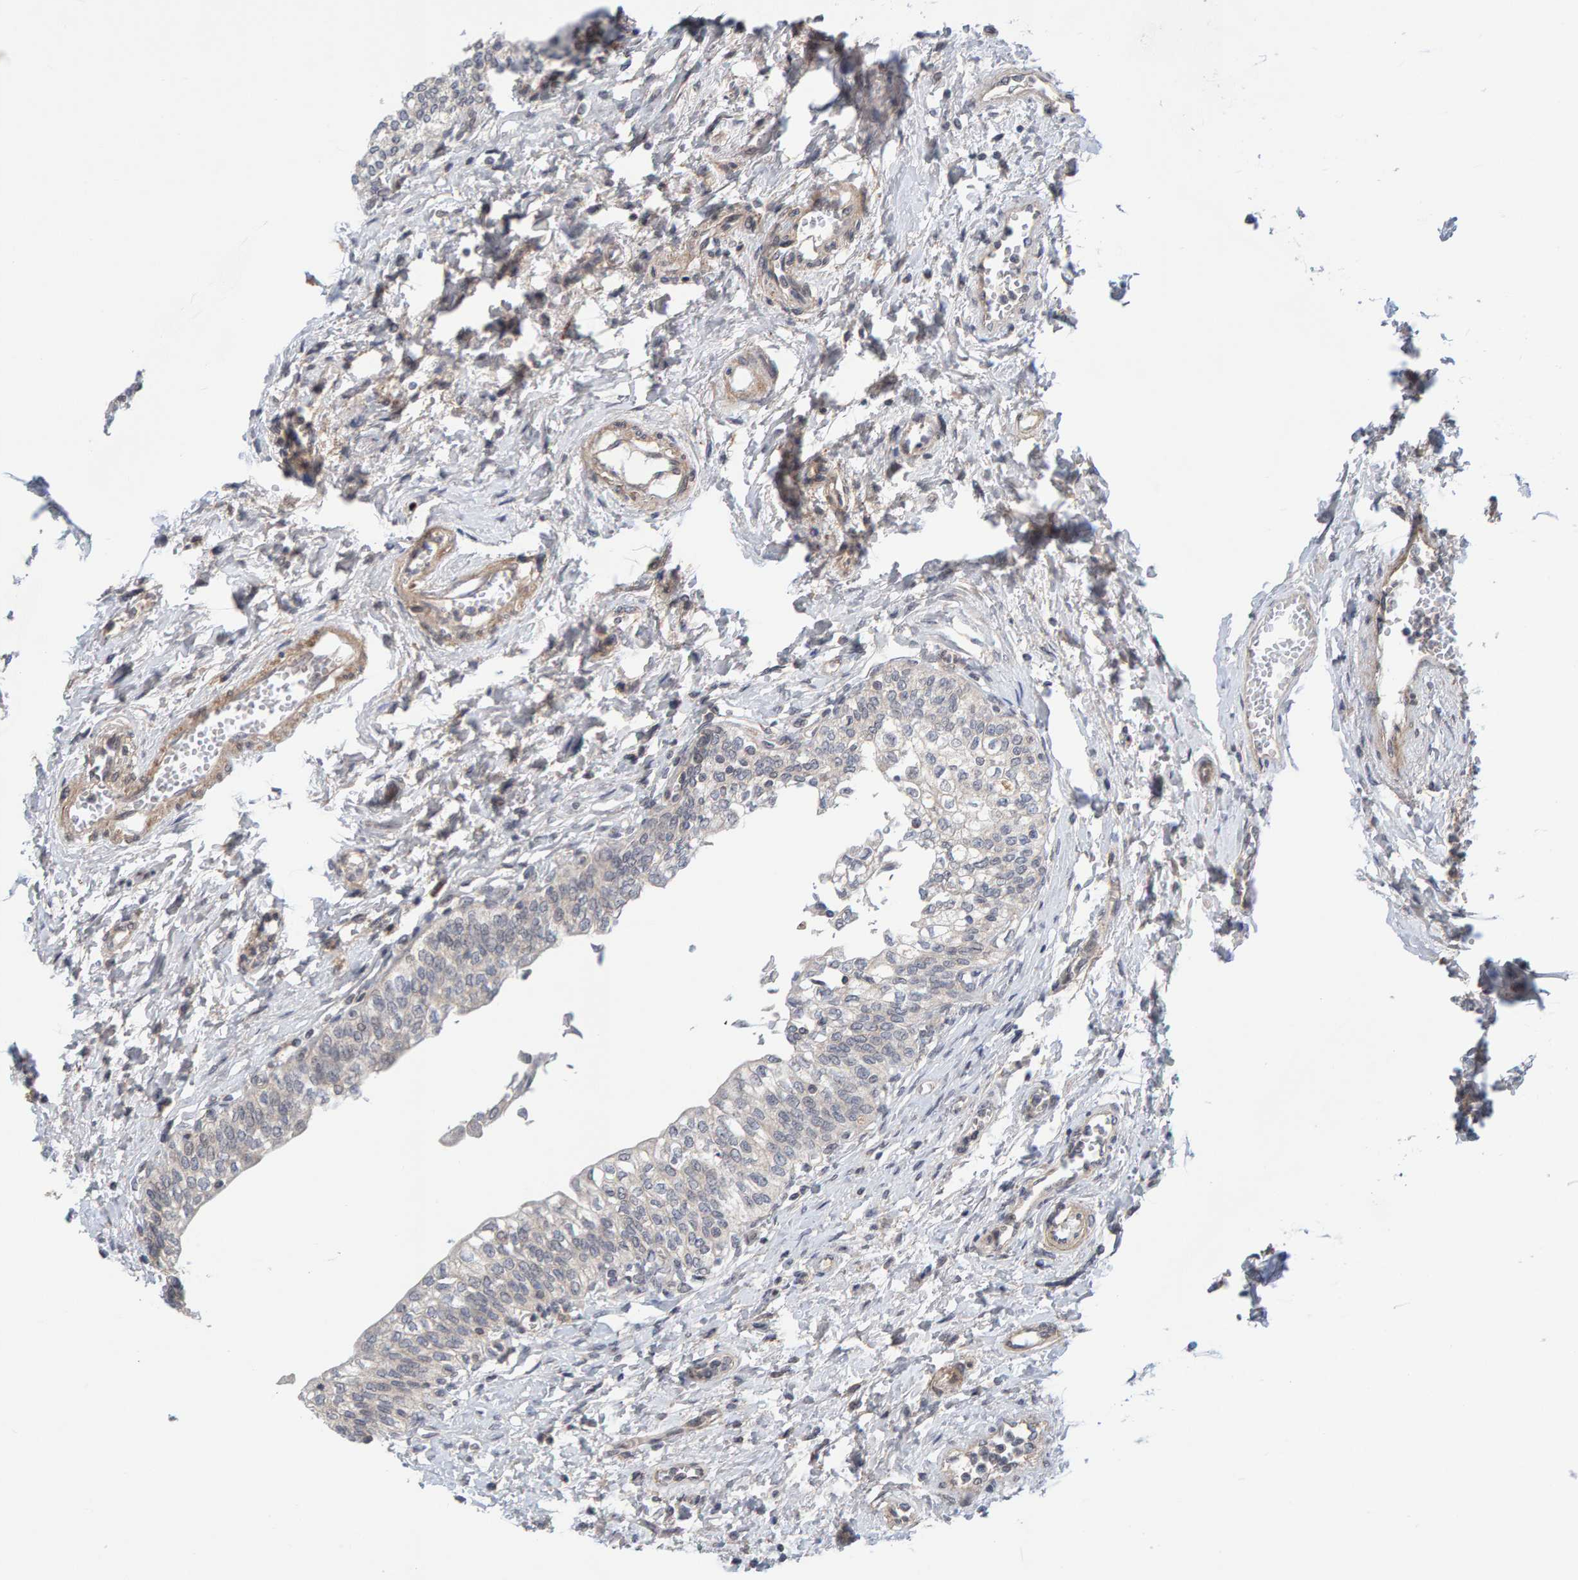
{"staining": {"intensity": "negative", "quantity": "none", "location": "none"}, "tissue": "urinary bladder", "cell_type": "Urothelial cells", "image_type": "normal", "snomed": [{"axis": "morphology", "description": "Normal tissue, NOS"}, {"axis": "topography", "description": "Urinary bladder"}], "caption": "Immunohistochemistry micrograph of unremarkable human urinary bladder stained for a protein (brown), which demonstrates no expression in urothelial cells.", "gene": "CDH2", "patient": {"sex": "male", "age": 55}}